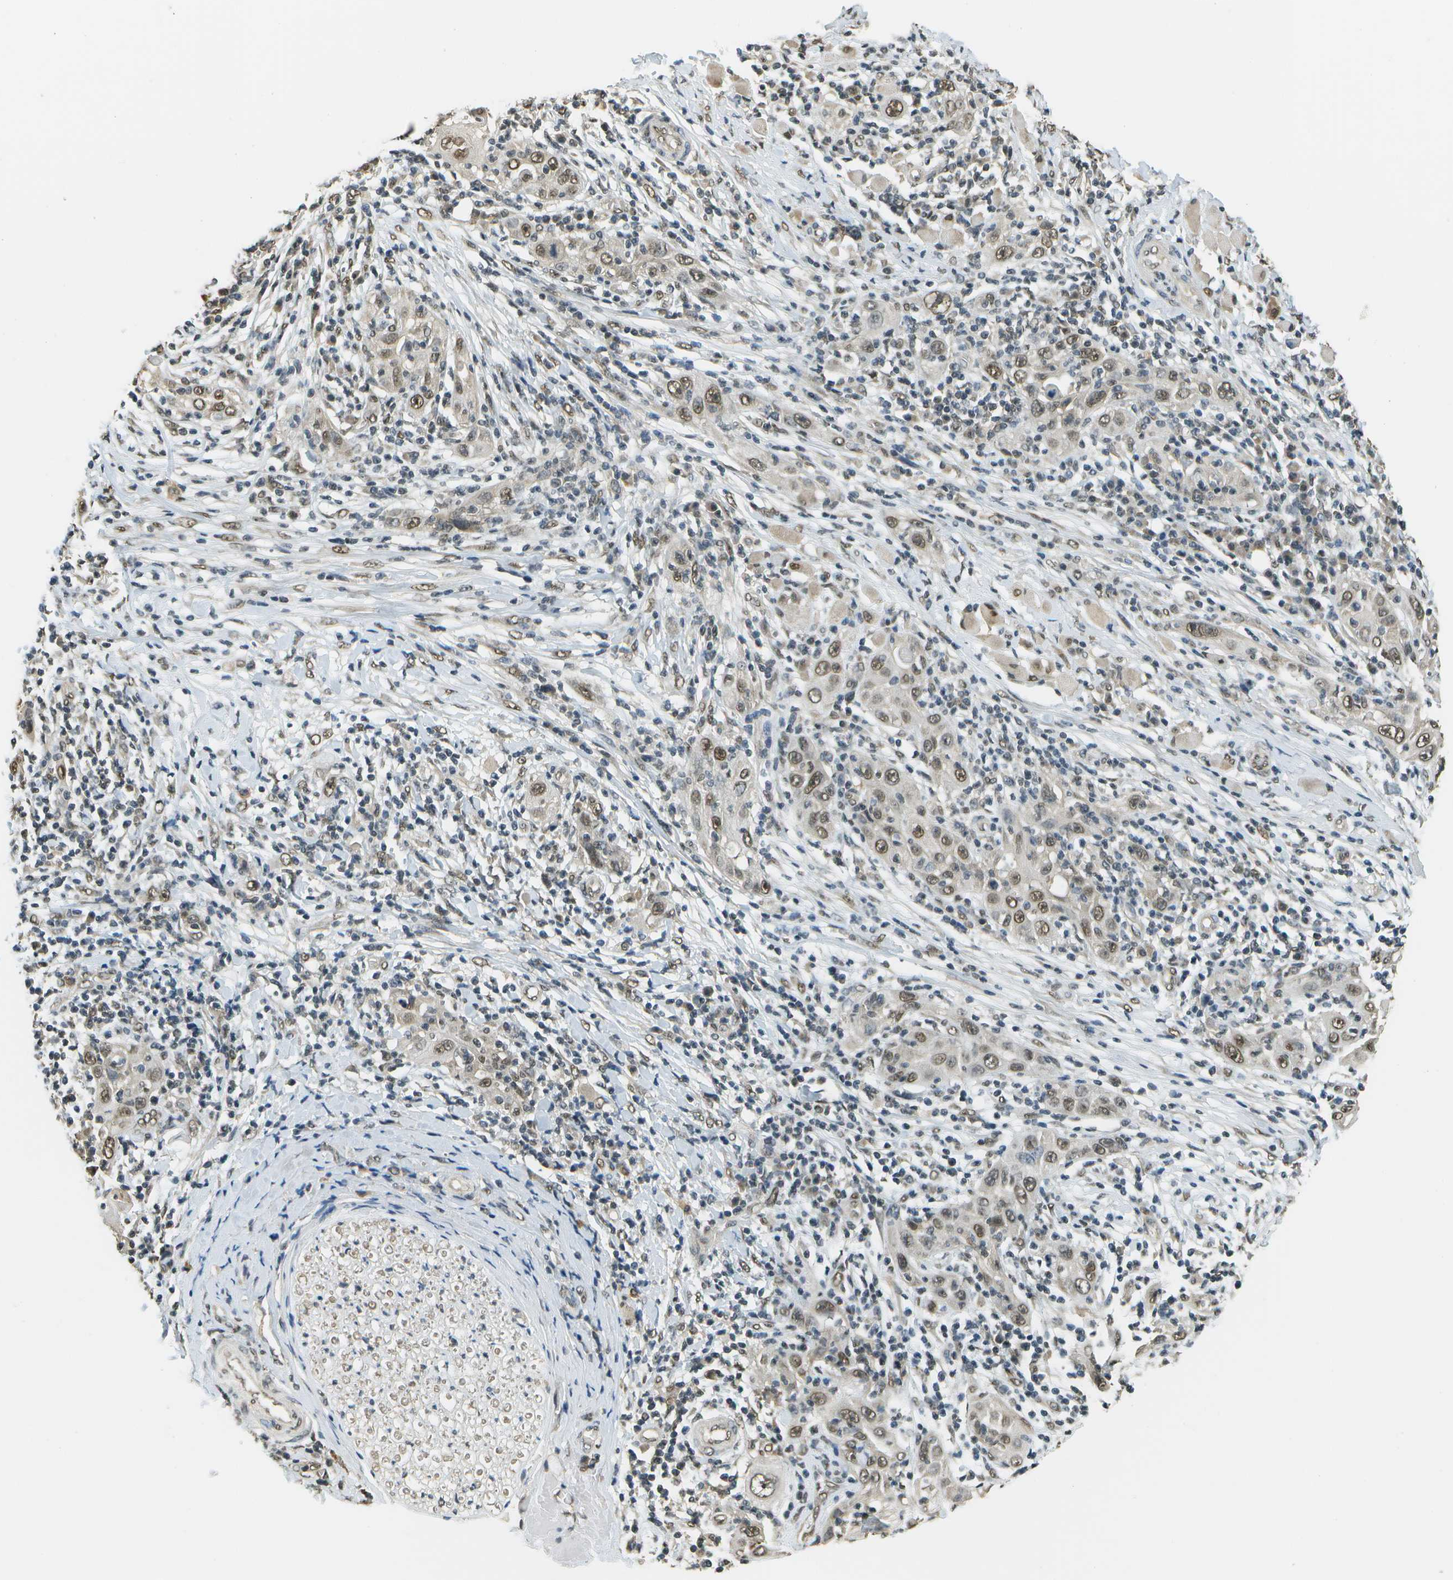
{"staining": {"intensity": "moderate", "quantity": ">75%", "location": "nuclear"}, "tissue": "skin cancer", "cell_type": "Tumor cells", "image_type": "cancer", "snomed": [{"axis": "morphology", "description": "Squamous cell carcinoma, NOS"}, {"axis": "topography", "description": "Skin"}], "caption": "Immunohistochemistry (DAB (3,3'-diaminobenzidine)) staining of human skin cancer demonstrates moderate nuclear protein positivity in about >75% of tumor cells.", "gene": "ABL2", "patient": {"sex": "female", "age": 88}}